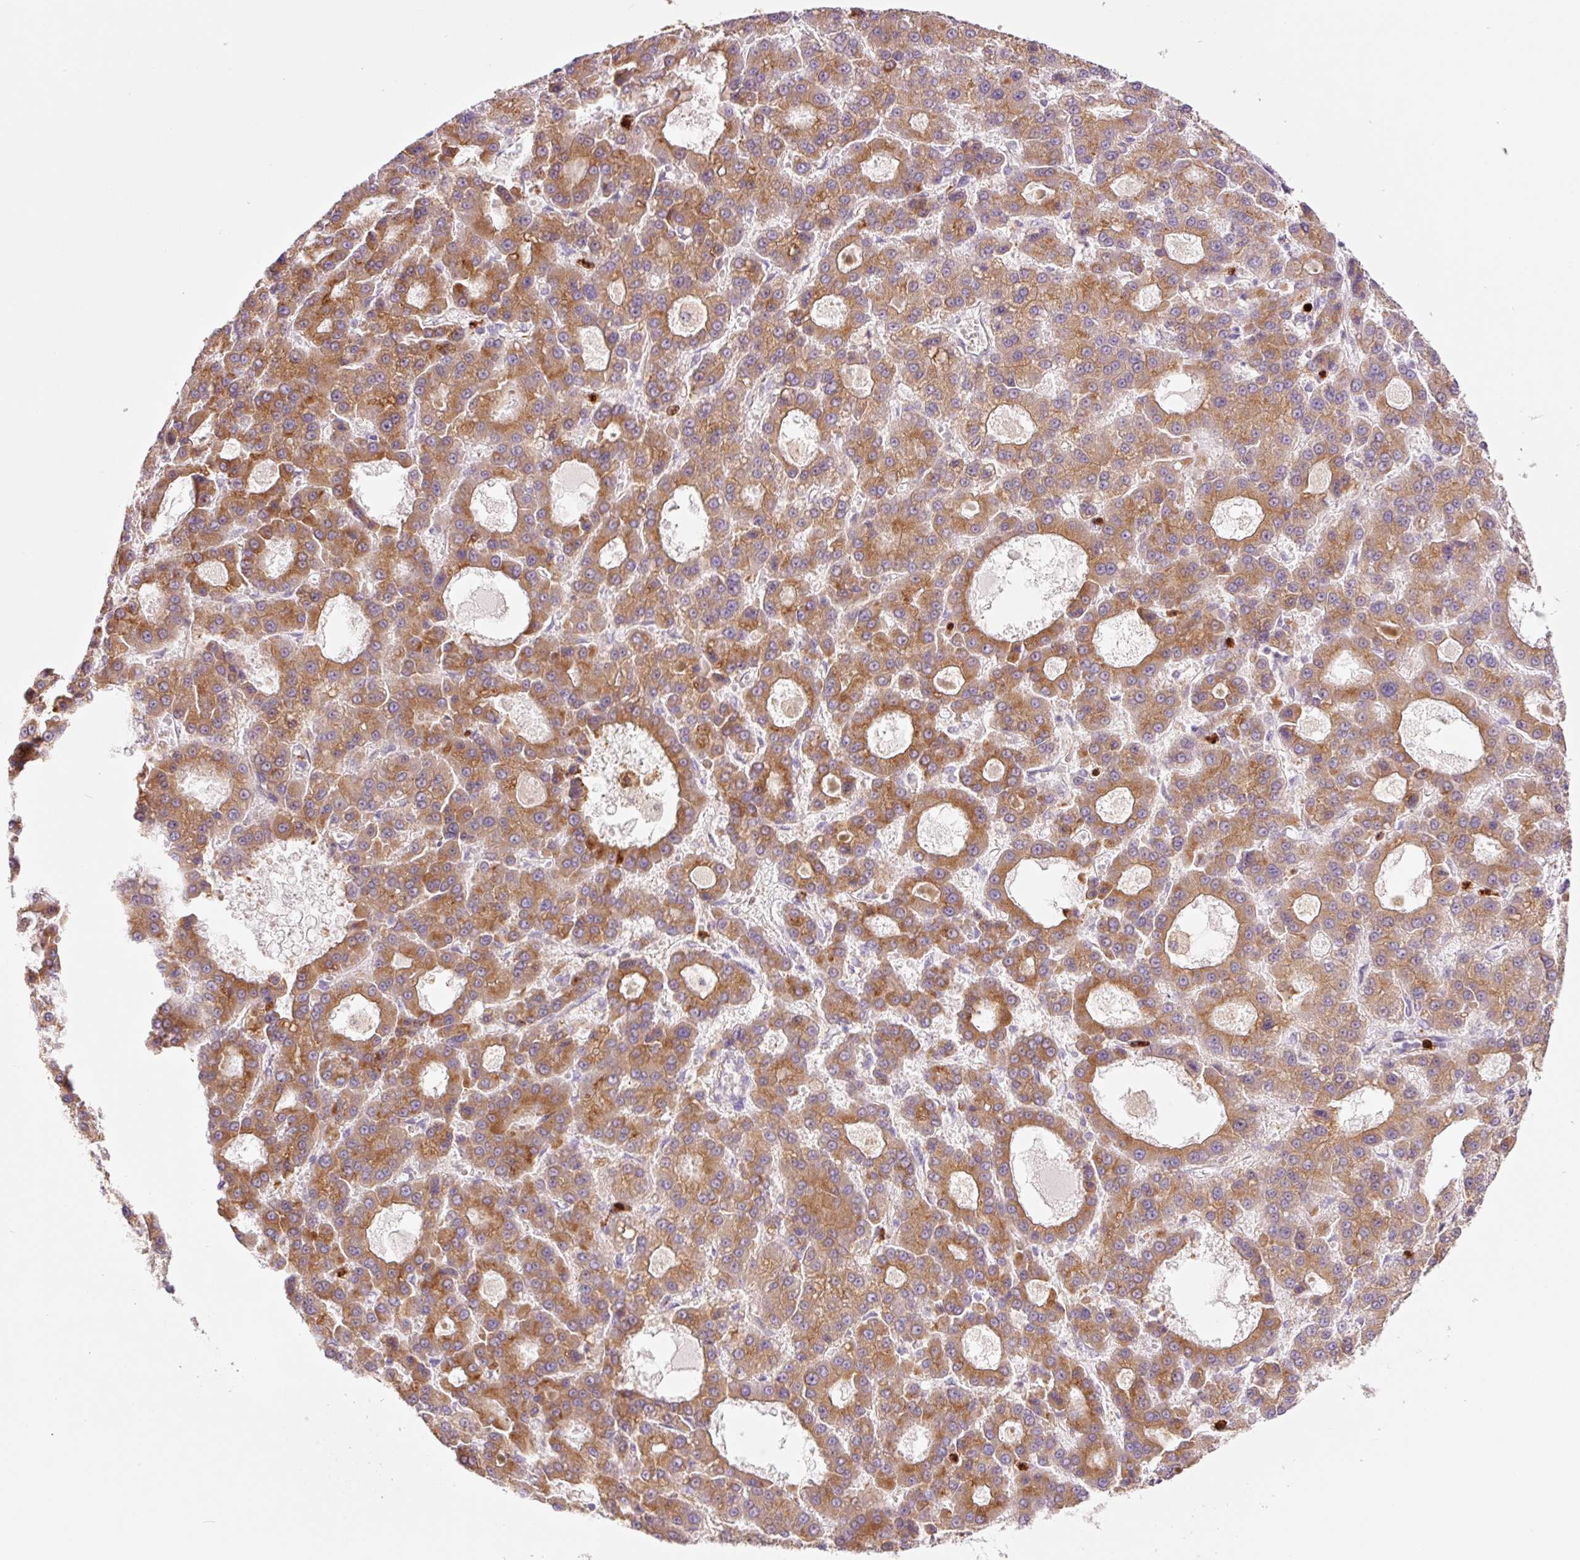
{"staining": {"intensity": "moderate", "quantity": ">75%", "location": "cytoplasmic/membranous"}, "tissue": "liver cancer", "cell_type": "Tumor cells", "image_type": "cancer", "snomed": [{"axis": "morphology", "description": "Carcinoma, Hepatocellular, NOS"}, {"axis": "topography", "description": "Liver"}], "caption": "Tumor cells exhibit medium levels of moderate cytoplasmic/membranous expression in approximately >75% of cells in liver cancer.", "gene": "SH2D6", "patient": {"sex": "male", "age": 70}}